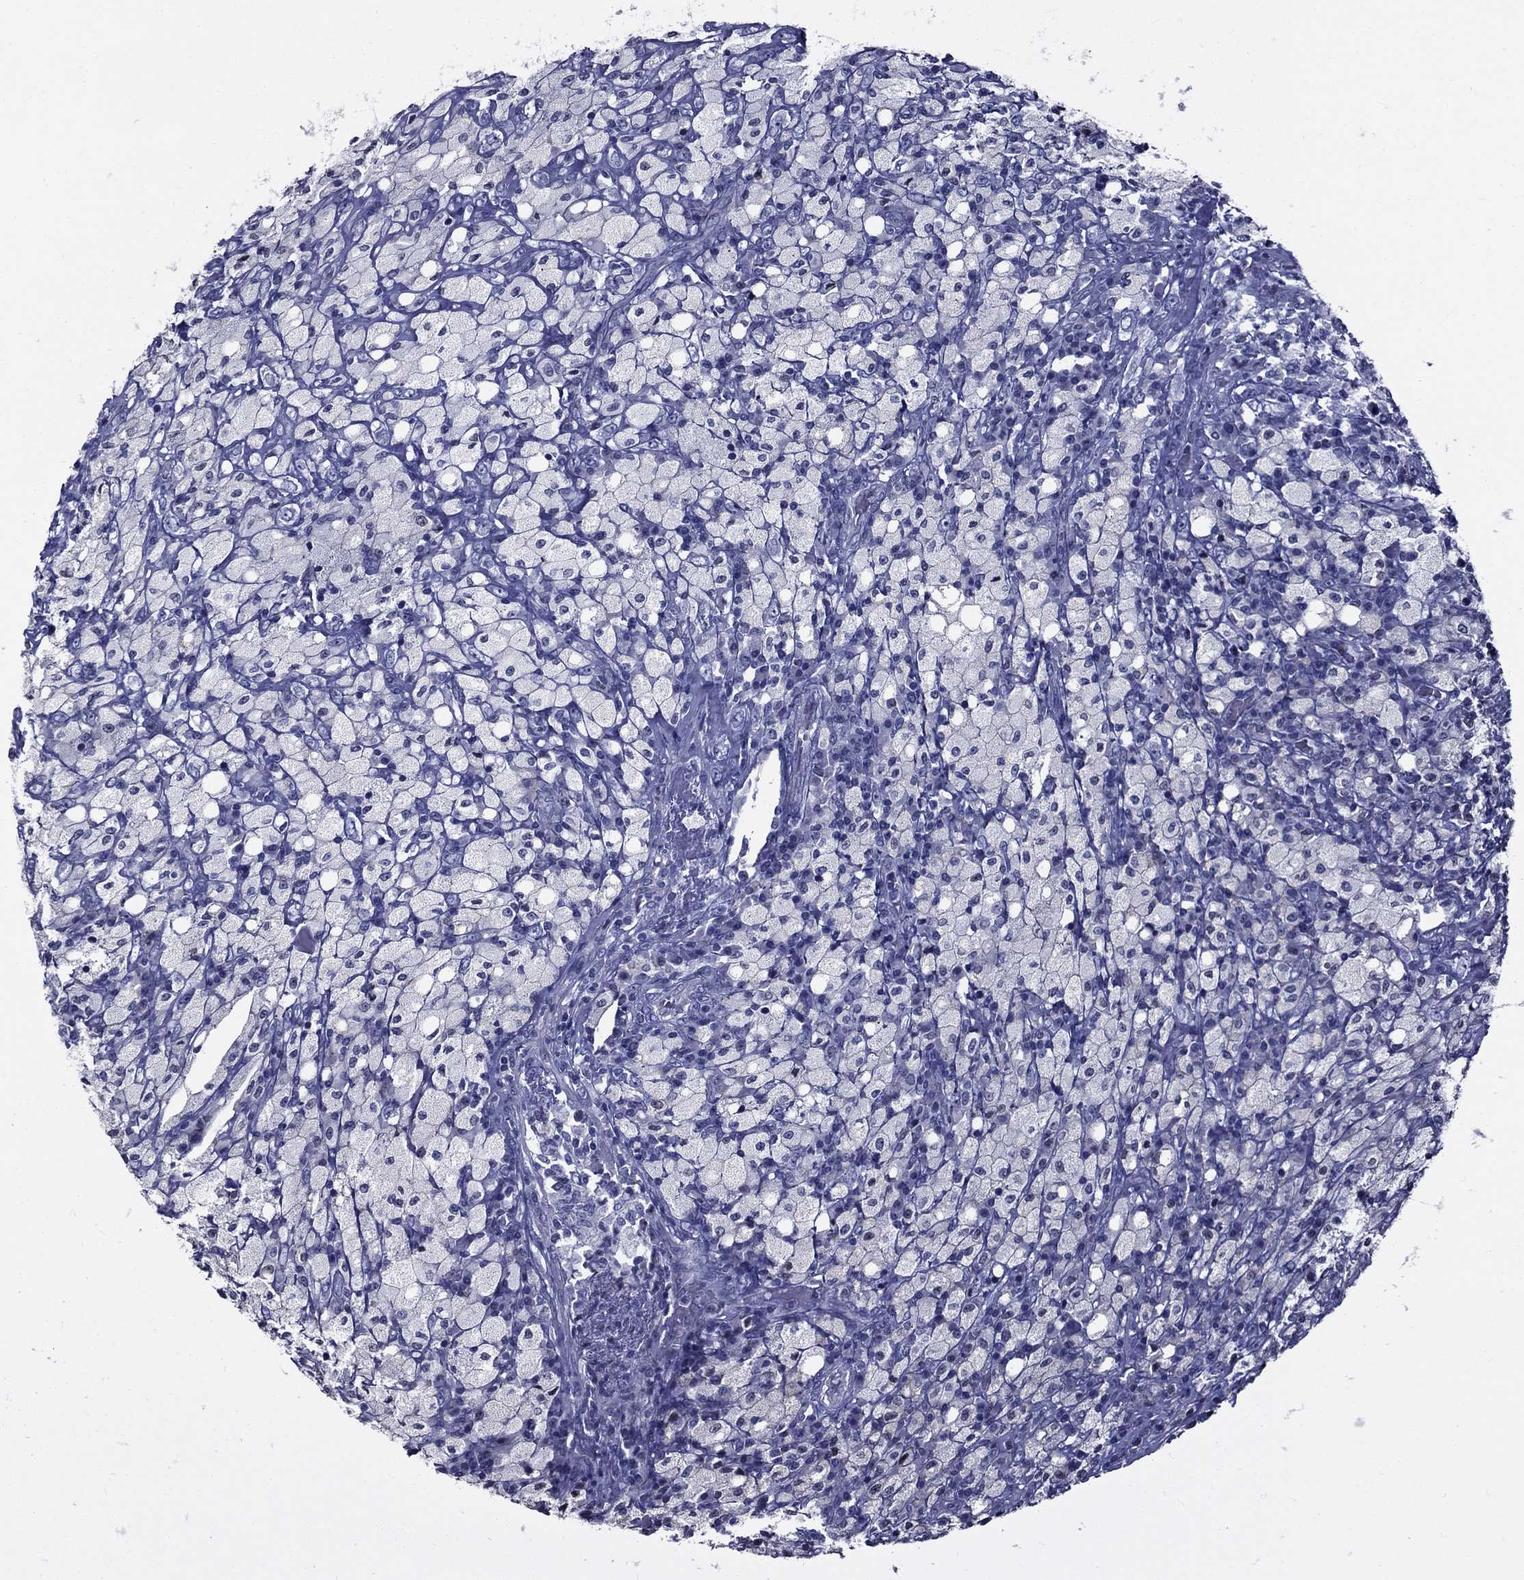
{"staining": {"intensity": "negative", "quantity": "none", "location": "none"}, "tissue": "testis cancer", "cell_type": "Tumor cells", "image_type": "cancer", "snomed": [{"axis": "morphology", "description": "Necrosis, NOS"}, {"axis": "morphology", "description": "Carcinoma, Embryonal, NOS"}, {"axis": "topography", "description": "Testis"}], "caption": "Immunohistochemical staining of human embryonal carcinoma (testis) shows no significant expression in tumor cells. The staining is performed using DAB (3,3'-diaminobenzidine) brown chromogen with nuclei counter-stained in using hematoxylin.", "gene": "GUCA1A", "patient": {"sex": "male", "age": 19}}